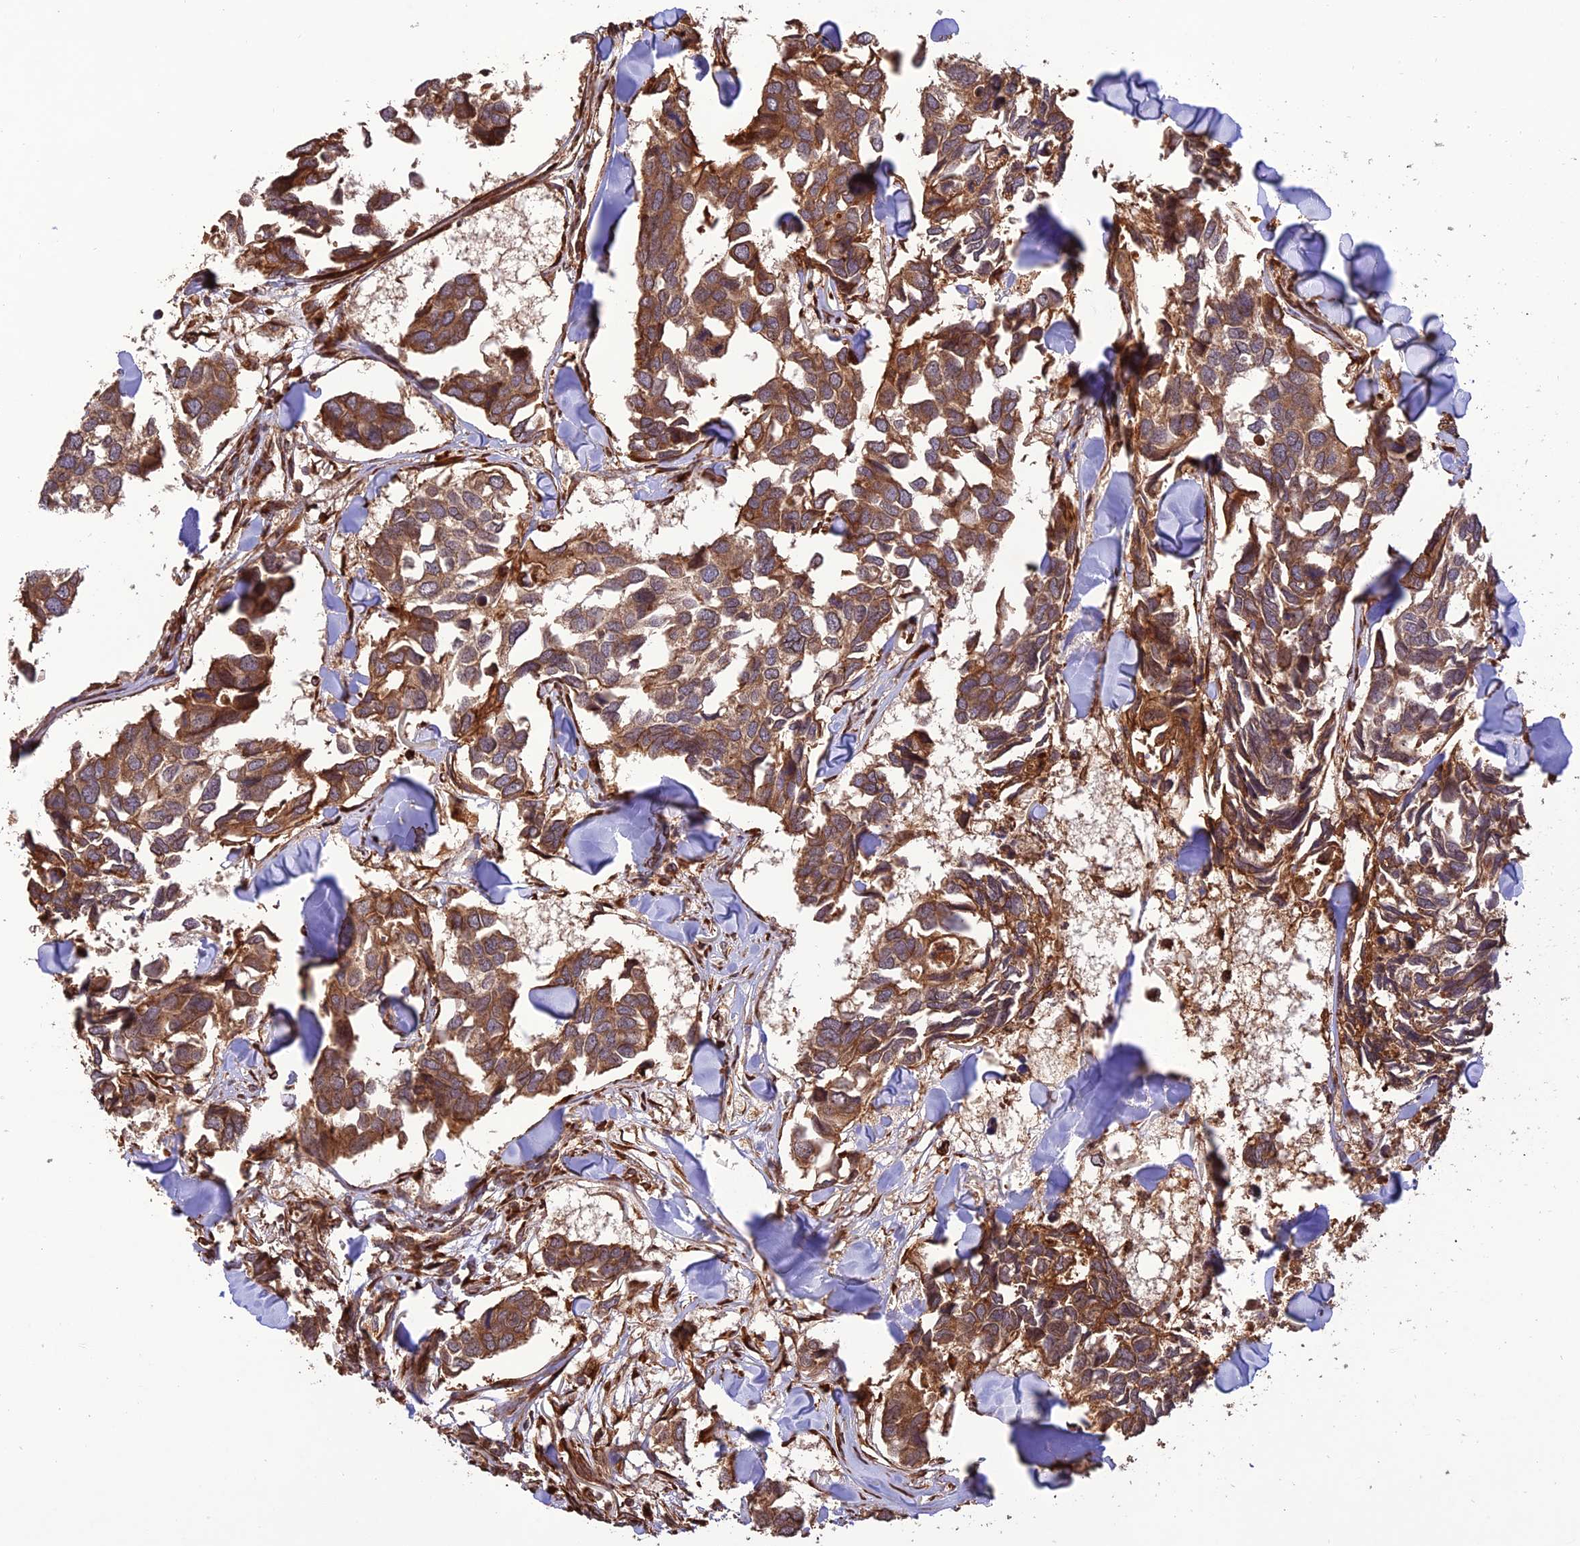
{"staining": {"intensity": "strong", "quantity": ">75%", "location": "cytoplasmic/membranous"}, "tissue": "breast cancer", "cell_type": "Tumor cells", "image_type": "cancer", "snomed": [{"axis": "morphology", "description": "Duct carcinoma"}, {"axis": "topography", "description": "Breast"}], "caption": "Tumor cells reveal high levels of strong cytoplasmic/membranous positivity in about >75% of cells in human breast cancer. (DAB IHC with brightfield microscopy, high magnification).", "gene": "CREBL2", "patient": {"sex": "female", "age": 83}}